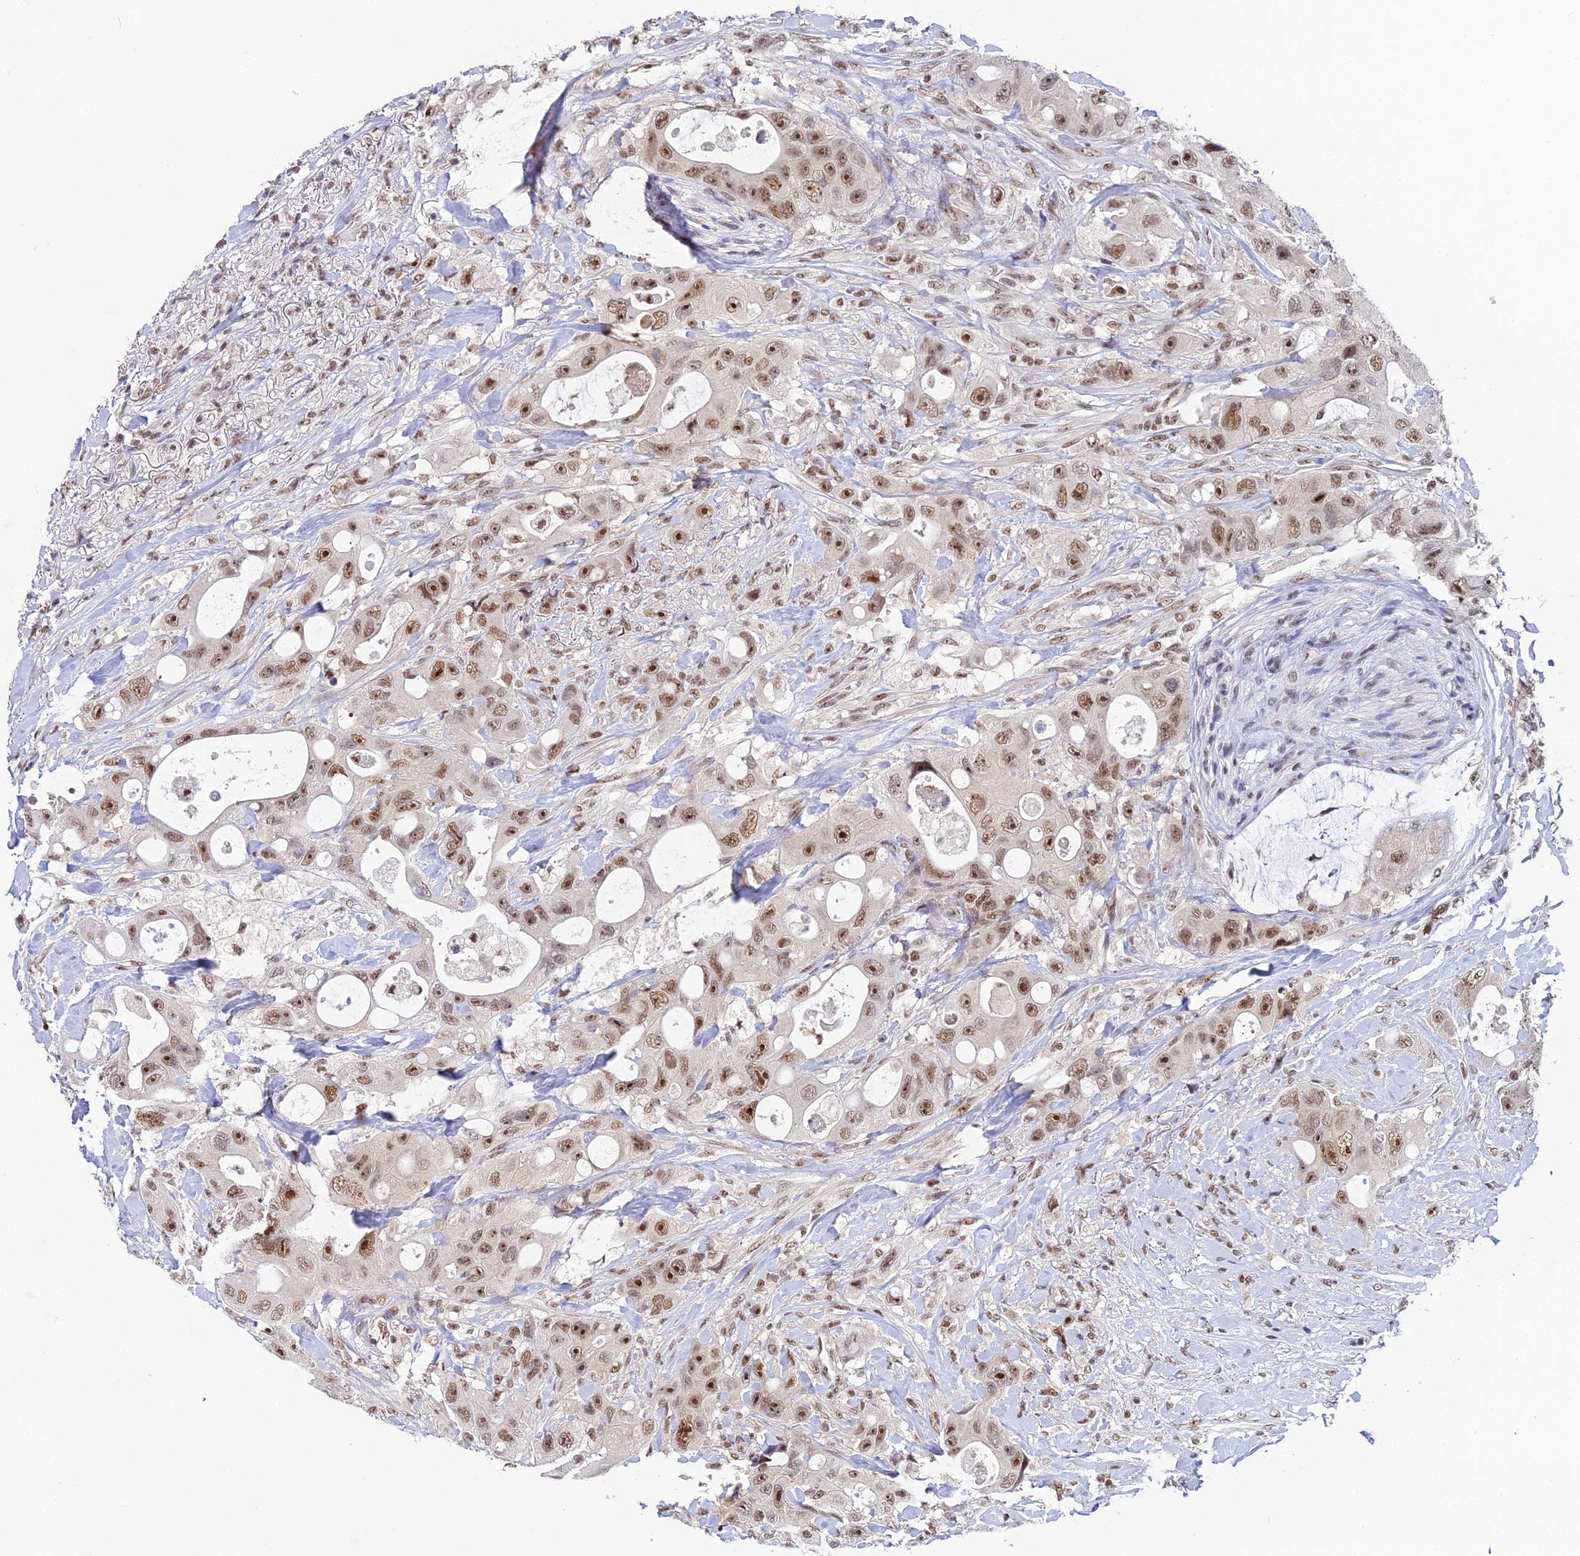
{"staining": {"intensity": "moderate", "quantity": ">75%", "location": "nuclear"}, "tissue": "colorectal cancer", "cell_type": "Tumor cells", "image_type": "cancer", "snomed": [{"axis": "morphology", "description": "Adenocarcinoma, NOS"}, {"axis": "topography", "description": "Colon"}], "caption": "A brown stain shows moderate nuclear expression of a protein in colorectal cancer tumor cells. Using DAB (brown) and hematoxylin (blue) stains, captured at high magnification using brightfield microscopy.", "gene": "EXOSC3", "patient": {"sex": "female", "age": 46}}